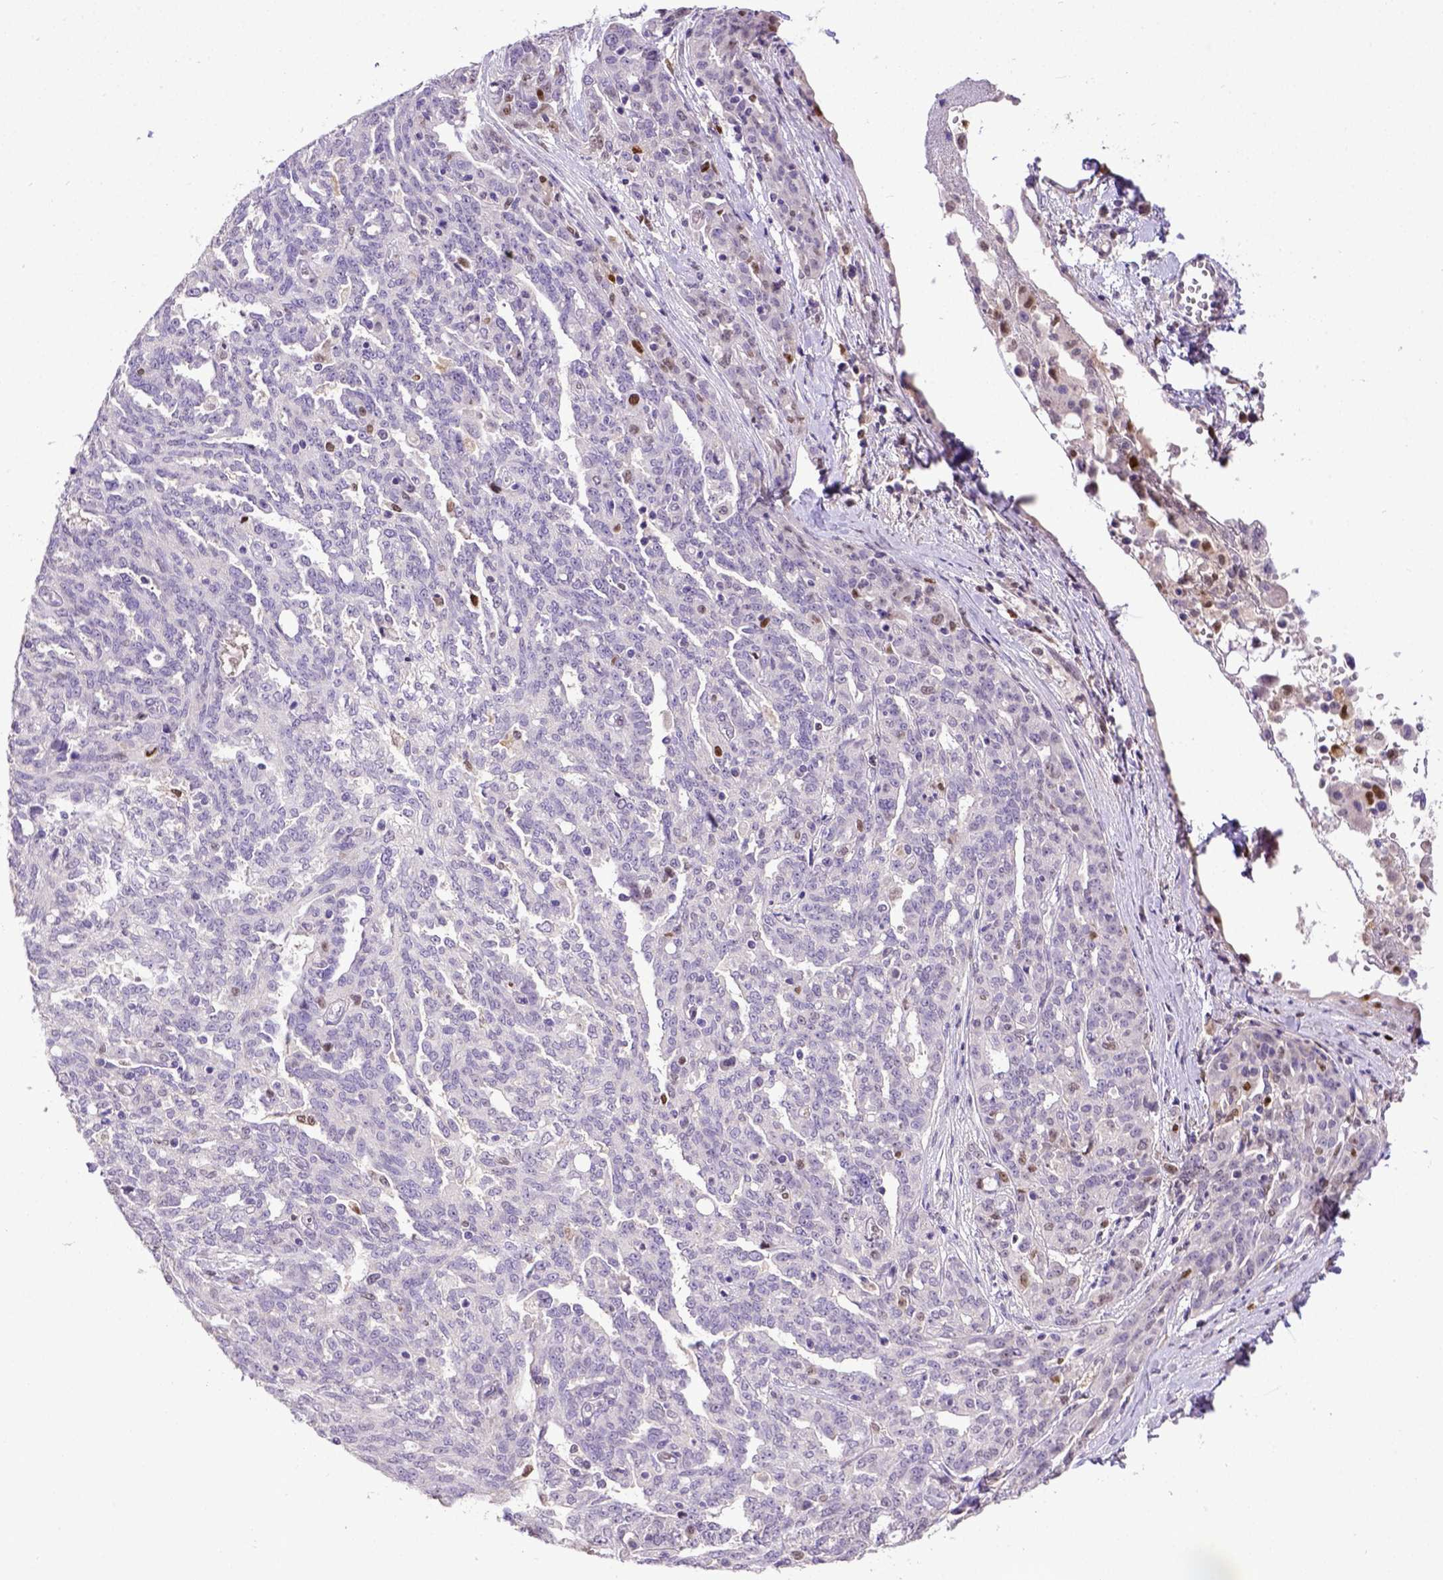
{"staining": {"intensity": "moderate", "quantity": "<25%", "location": "nuclear"}, "tissue": "ovarian cancer", "cell_type": "Tumor cells", "image_type": "cancer", "snomed": [{"axis": "morphology", "description": "Cystadenocarcinoma, serous, NOS"}, {"axis": "topography", "description": "Ovary"}], "caption": "The image demonstrates staining of ovarian serous cystadenocarcinoma, revealing moderate nuclear protein expression (brown color) within tumor cells. Using DAB (brown) and hematoxylin (blue) stains, captured at high magnification using brightfield microscopy.", "gene": "CDKN1A", "patient": {"sex": "female", "age": 67}}